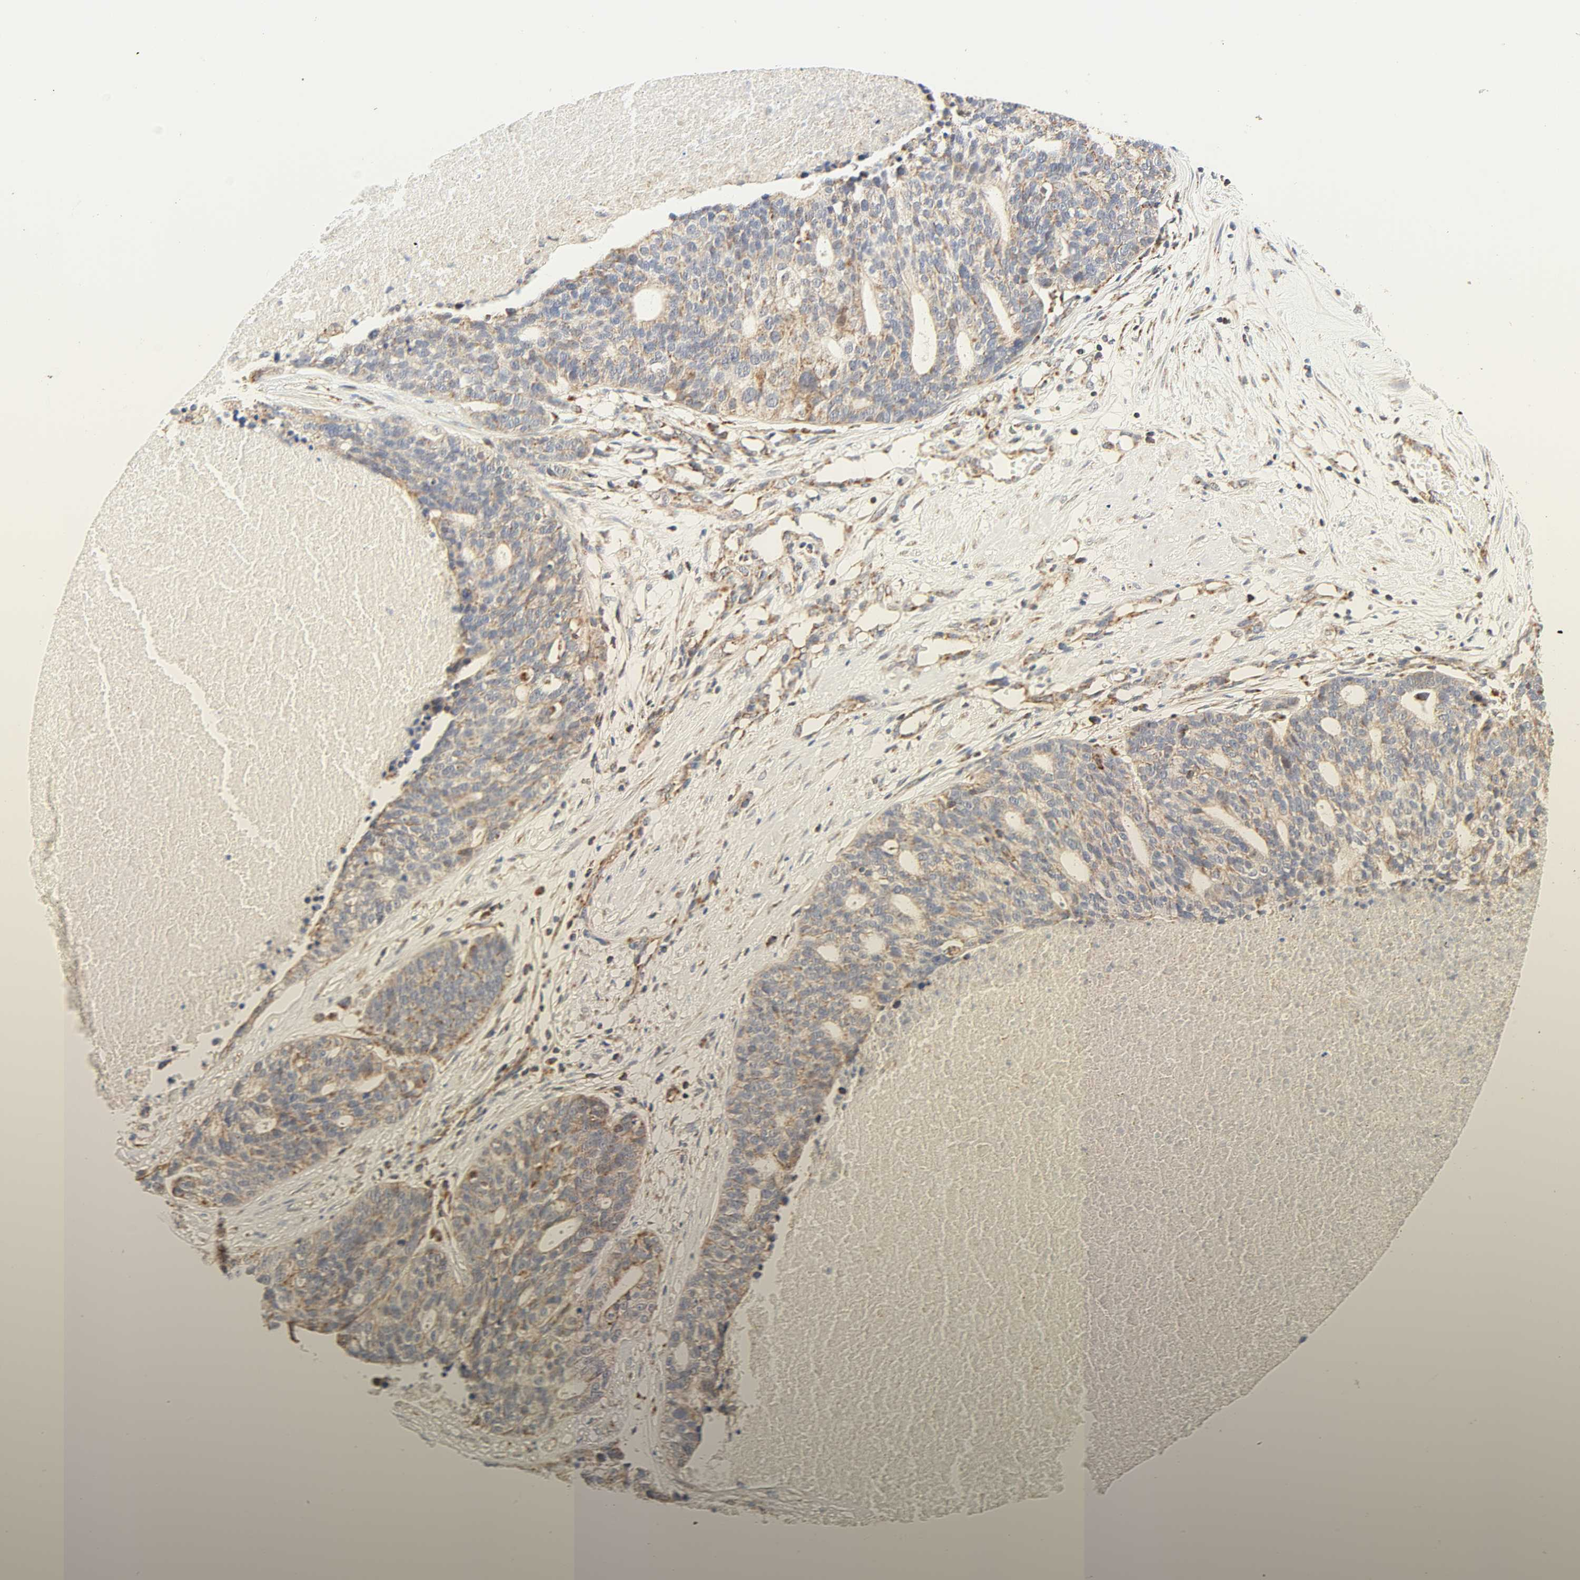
{"staining": {"intensity": "weak", "quantity": ">75%", "location": "cytoplasmic/membranous"}, "tissue": "ovarian cancer", "cell_type": "Tumor cells", "image_type": "cancer", "snomed": [{"axis": "morphology", "description": "Cystadenocarcinoma, serous, NOS"}, {"axis": "topography", "description": "Ovary"}], "caption": "Immunohistochemistry photomicrograph of human ovarian cancer (serous cystadenocarcinoma) stained for a protein (brown), which displays low levels of weak cytoplasmic/membranous staining in approximately >75% of tumor cells.", "gene": "ZMAT5", "patient": {"sex": "female", "age": 59}}